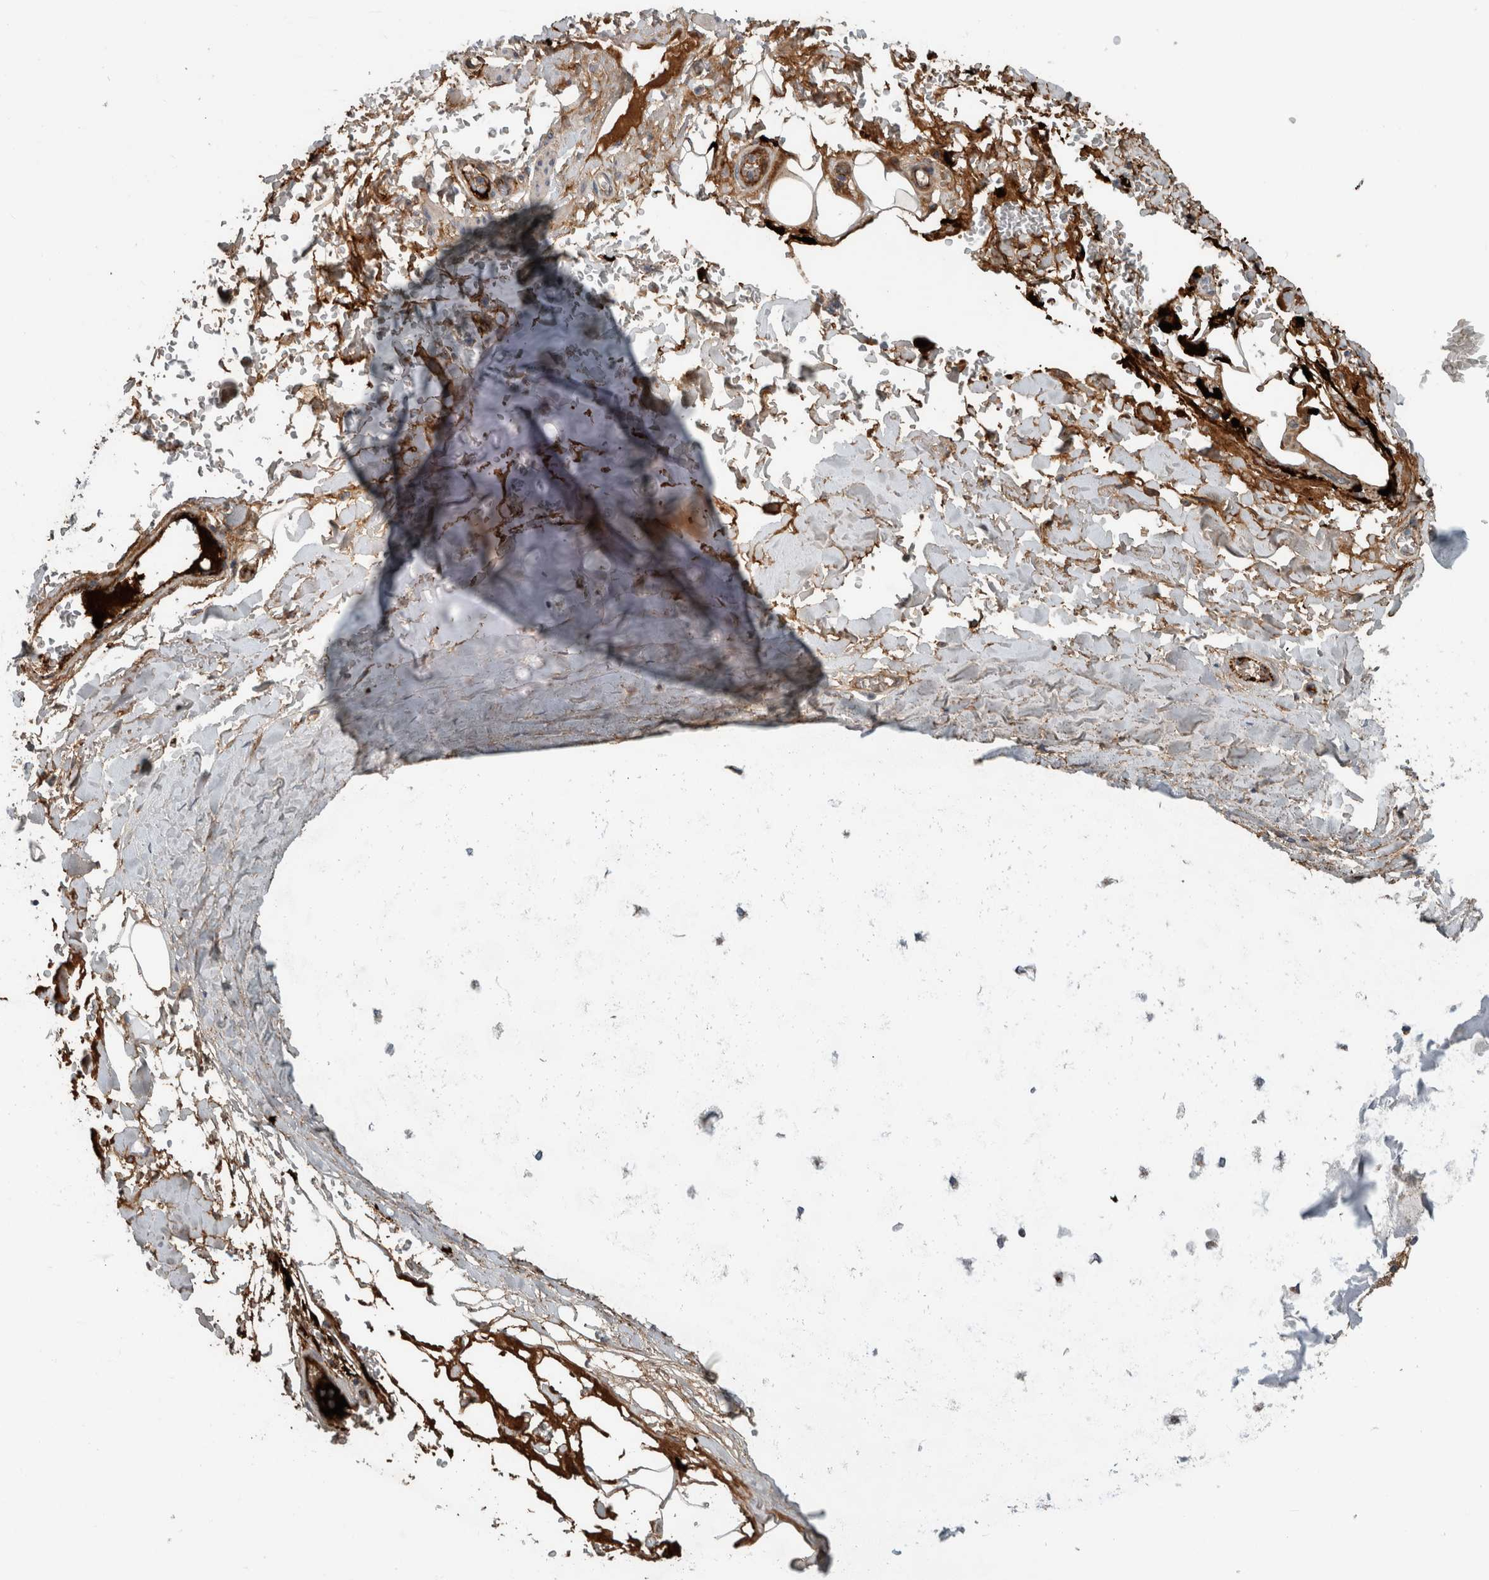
{"staining": {"intensity": "moderate", "quantity": "25%-75%", "location": "cytoplasmic/membranous"}, "tissue": "adipose tissue", "cell_type": "Adipocytes", "image_type": "normal", "snomed": [{"axis": "morphology", "description": "Normal tissue, NOS"}, {"axis": "topography", "description": "Cartilage tissue"}], "caption": "This micrograph shows unremarkable adipose tissue stained with IHC to label a protein in brown. The cytoplasmic/membranous of adipocytes show moderate positivity for the protein. Nuclei are counter-stained blue.", "gene": "FN1", "patient": {"sex": "female", "age": 63}}